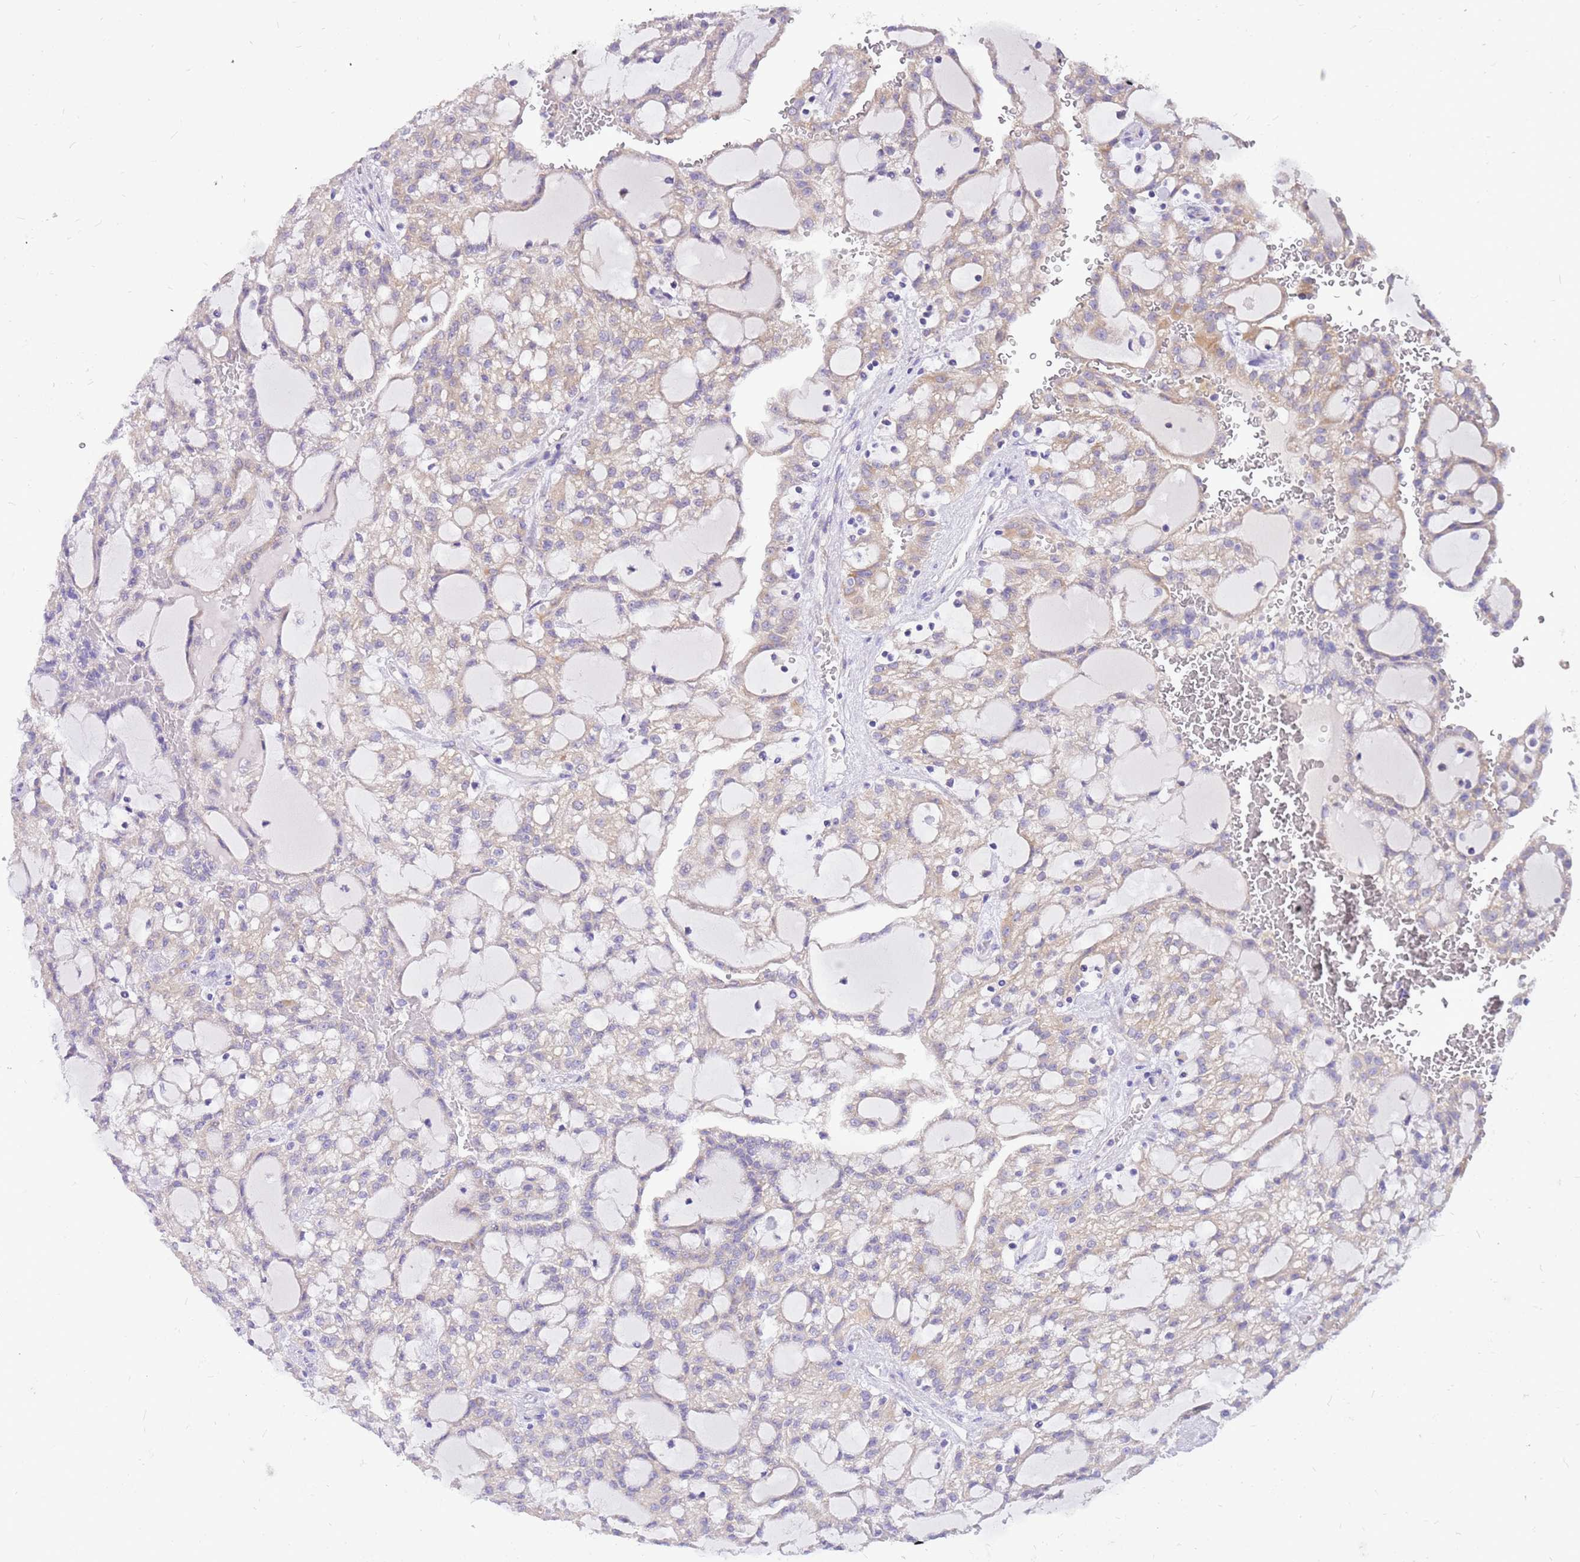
{"staining": {"intensity": "weak", "quantity": "<25%", "location": "cytoplasmic/membranous"}, "tissue": "renal cancer", "cell_type": "Tumor cells", "image_type": "cancer", "snomed": [{"axis": "morphology", "description": "Adenocarcinoma, NOS"}, {"axis": "topography", "description": "Kidney"}], "caption": "DAB (3,3'-diaminobenzidine) immunohistochemical staining of renal cancer shows no significant expression in tumor cells. (Brightfield microscopy of DAB (3,3'-diaminobenzidine) IHC at high magnification).", "gene": "GLCE", "patient": {"sex": "male", "age": 63}}